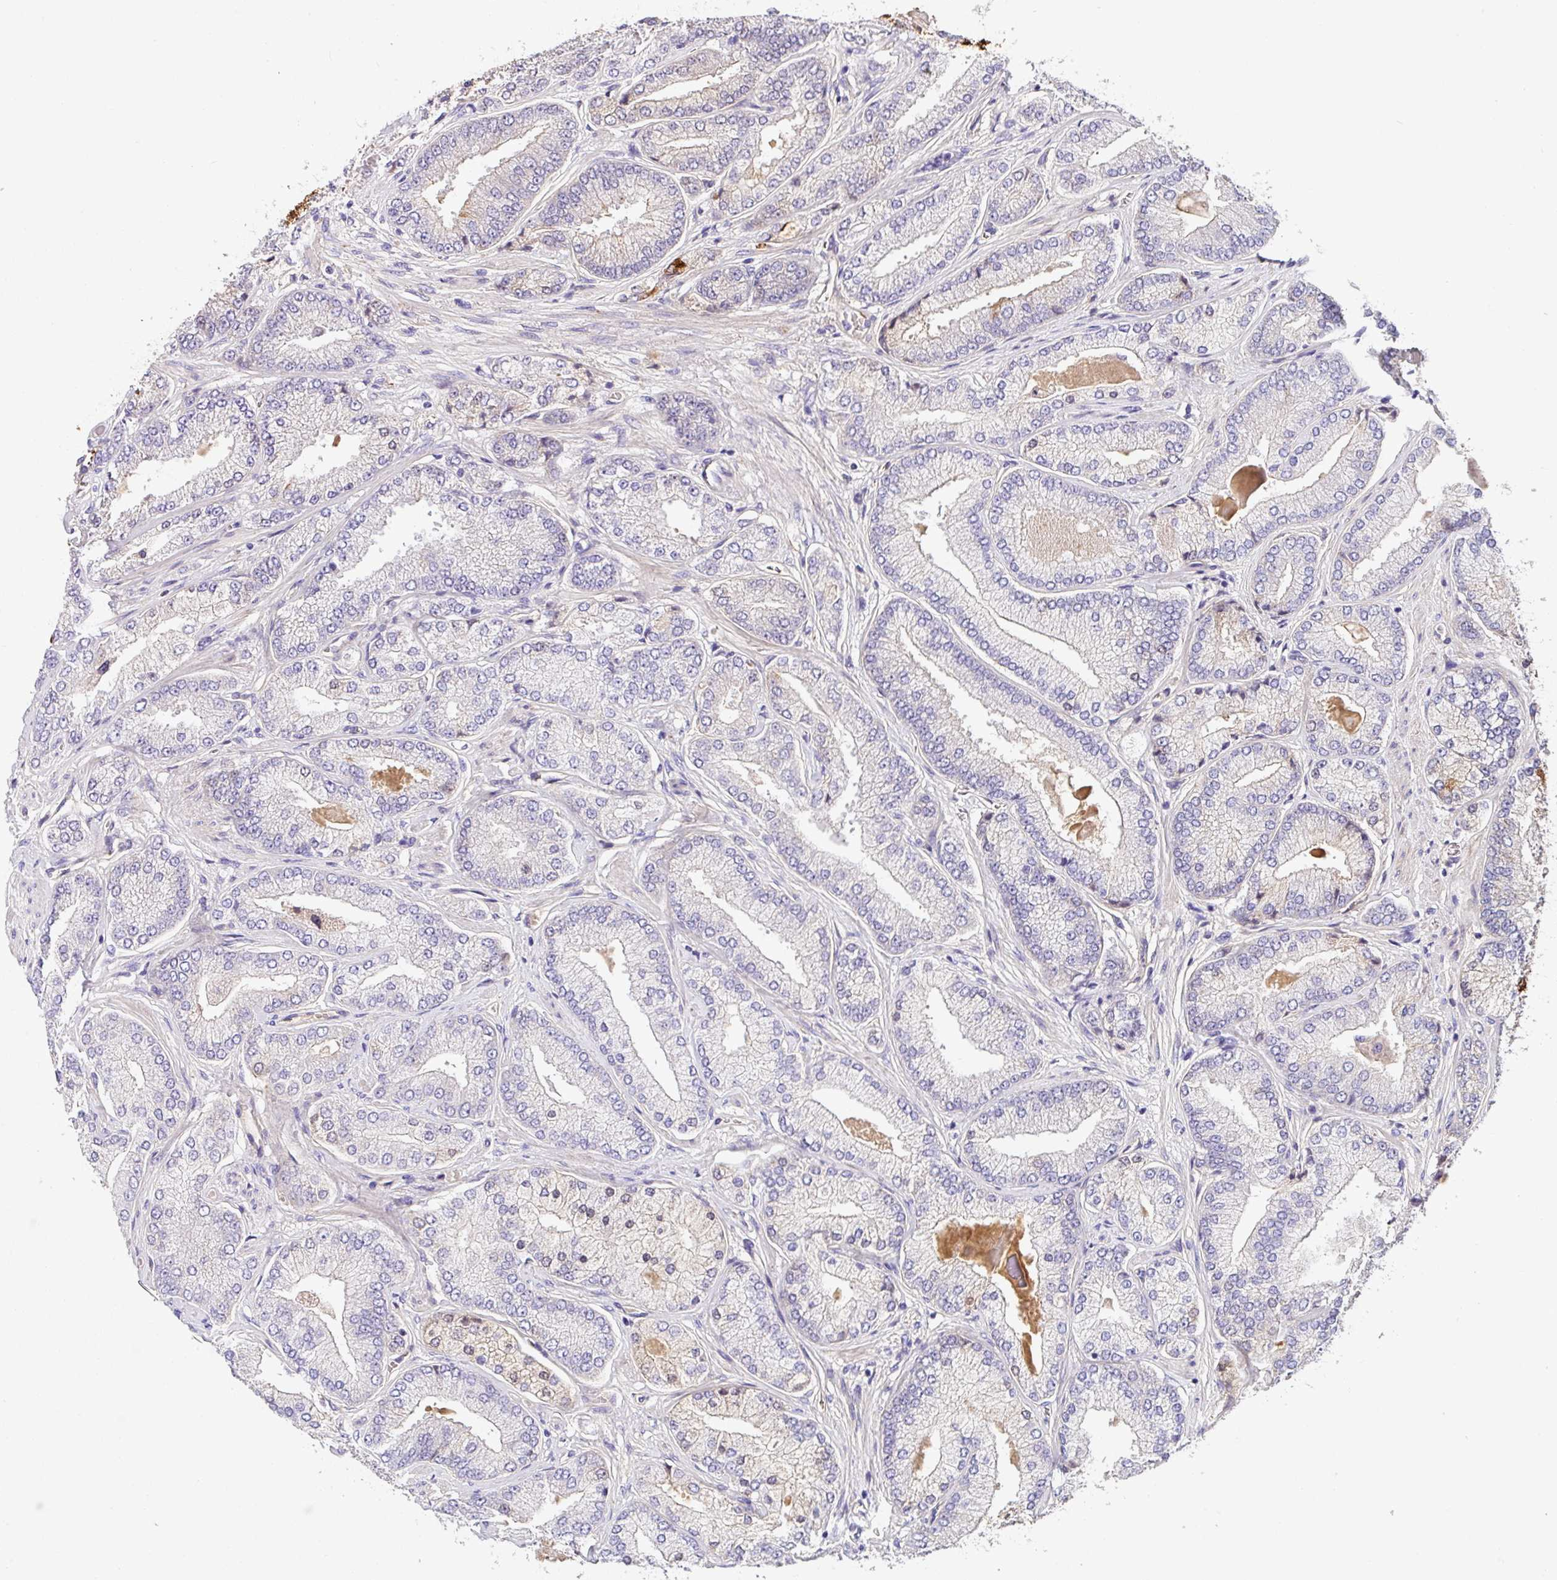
{"staining": {"intensity": "moderate", "quantity": "<25%", "location": "cytoplasmic/membranous"}, "tissue": "prostate cancer", "cell_type": "Tumor cells", "image_type": "cancer", "snomed": [{"axis": "morphology", "description": "Adenocarcinoma, High grade"}, {"axis": "topography", "description": "Prostate"}], "caption": "High-power microscopy captured an immunohistochemistry histopathology image of prostate high-grade adenocarcinoma, revealing moderate cytoplasmic/membranous expression in about <25% of tumor cells. Nuclei are stained in blue.", "gene": "CRISP3", "patient": {"sex": "male", "age": 68}}